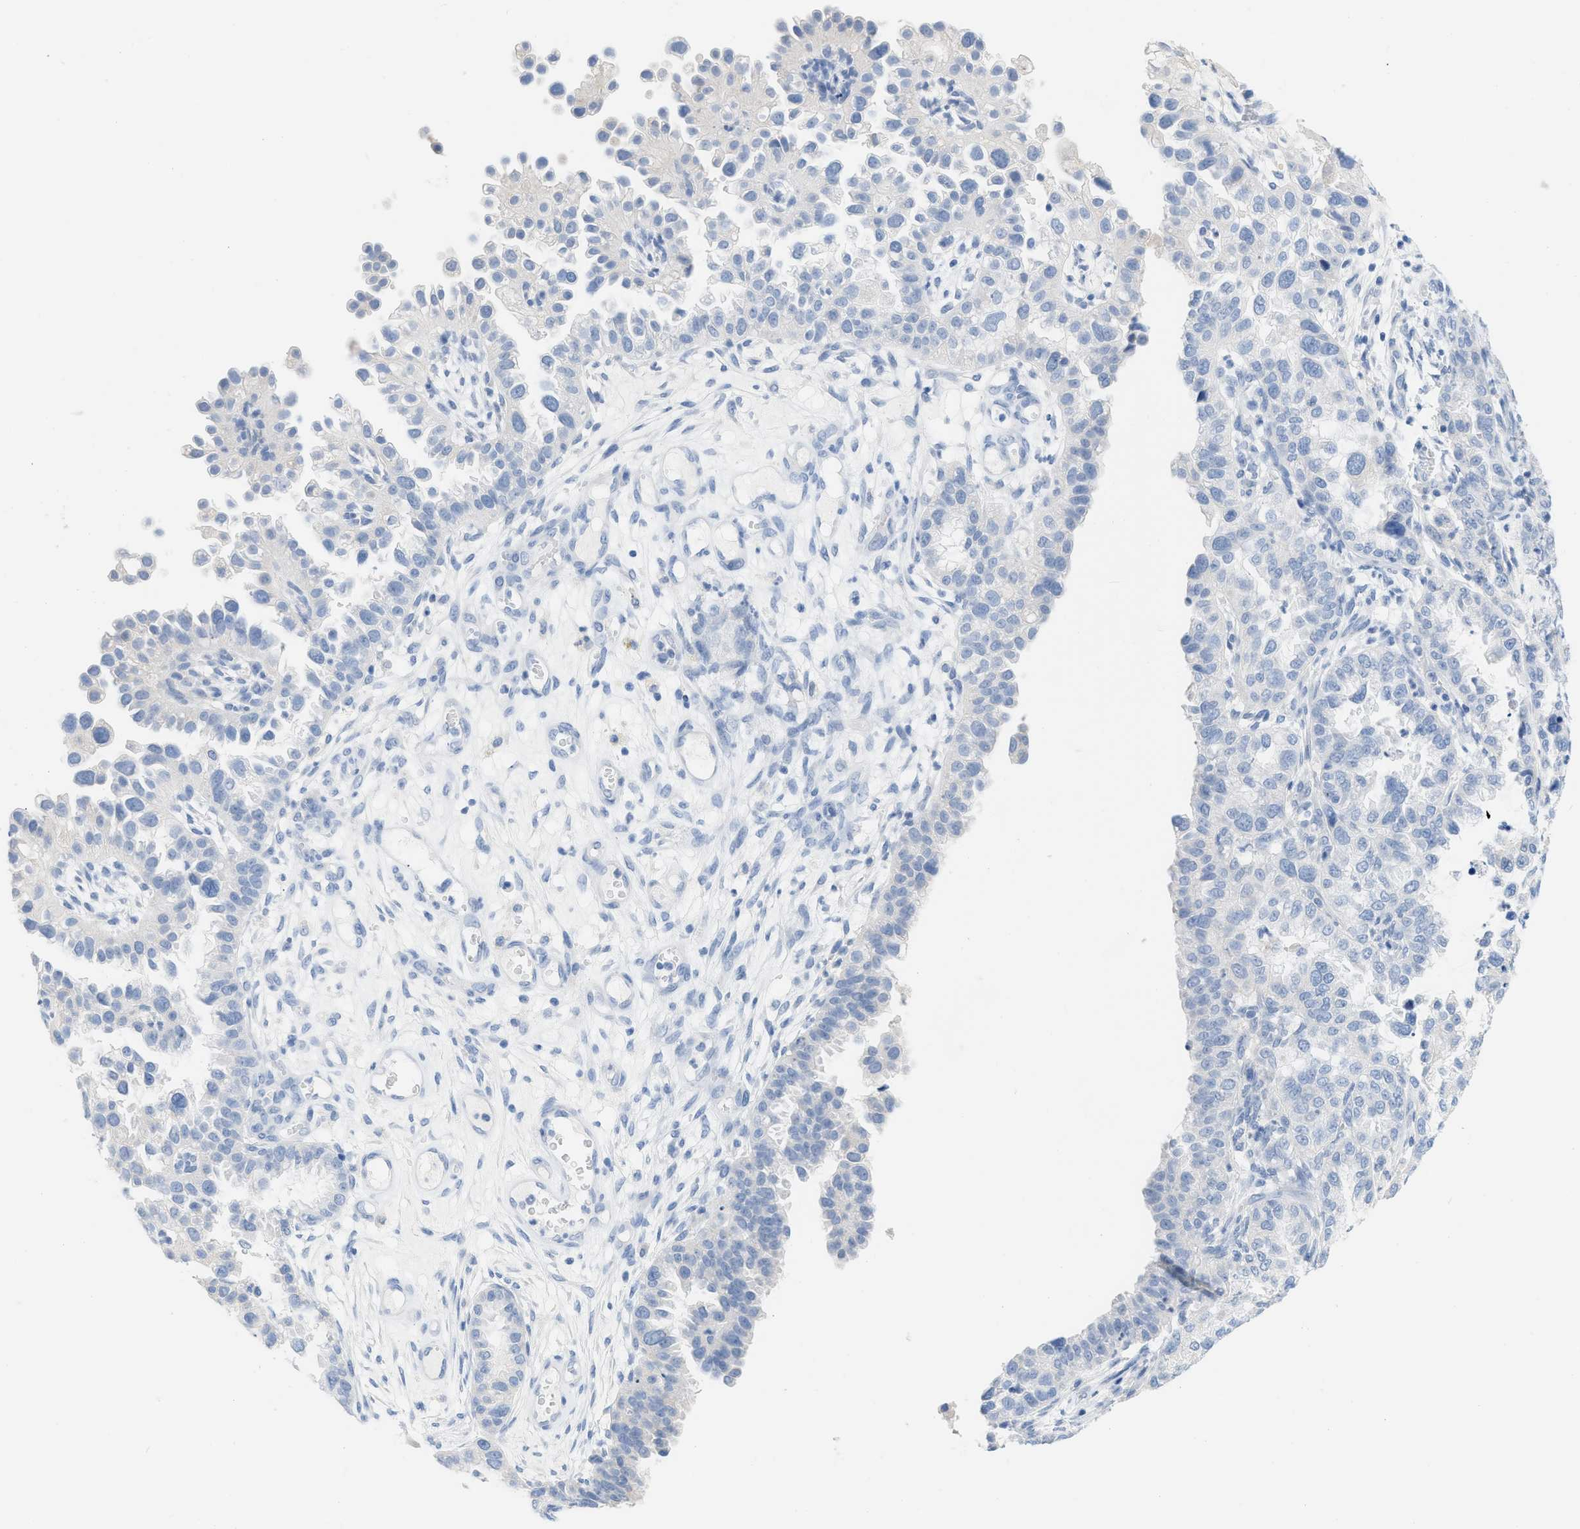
{"staining": {"intensity": "negative", "quantity": "none", "location": "none"}, "tissue": "endometrial cancer", "cell_type": "Tumor cells", "image_type": "cancer", "snomed": [{"axis": "morphology", "description": "Adenocarcinoma, NOS"}, {"axis": "topography", "description": "Endometrium"}], "caption": "The immunohistochemistry (IHC) photomicrograph has no significant expression in tumor cells of endometrial cancer tissue.", "gene": "PAPPA", "patient": {"sex": "female", "age": 85}}